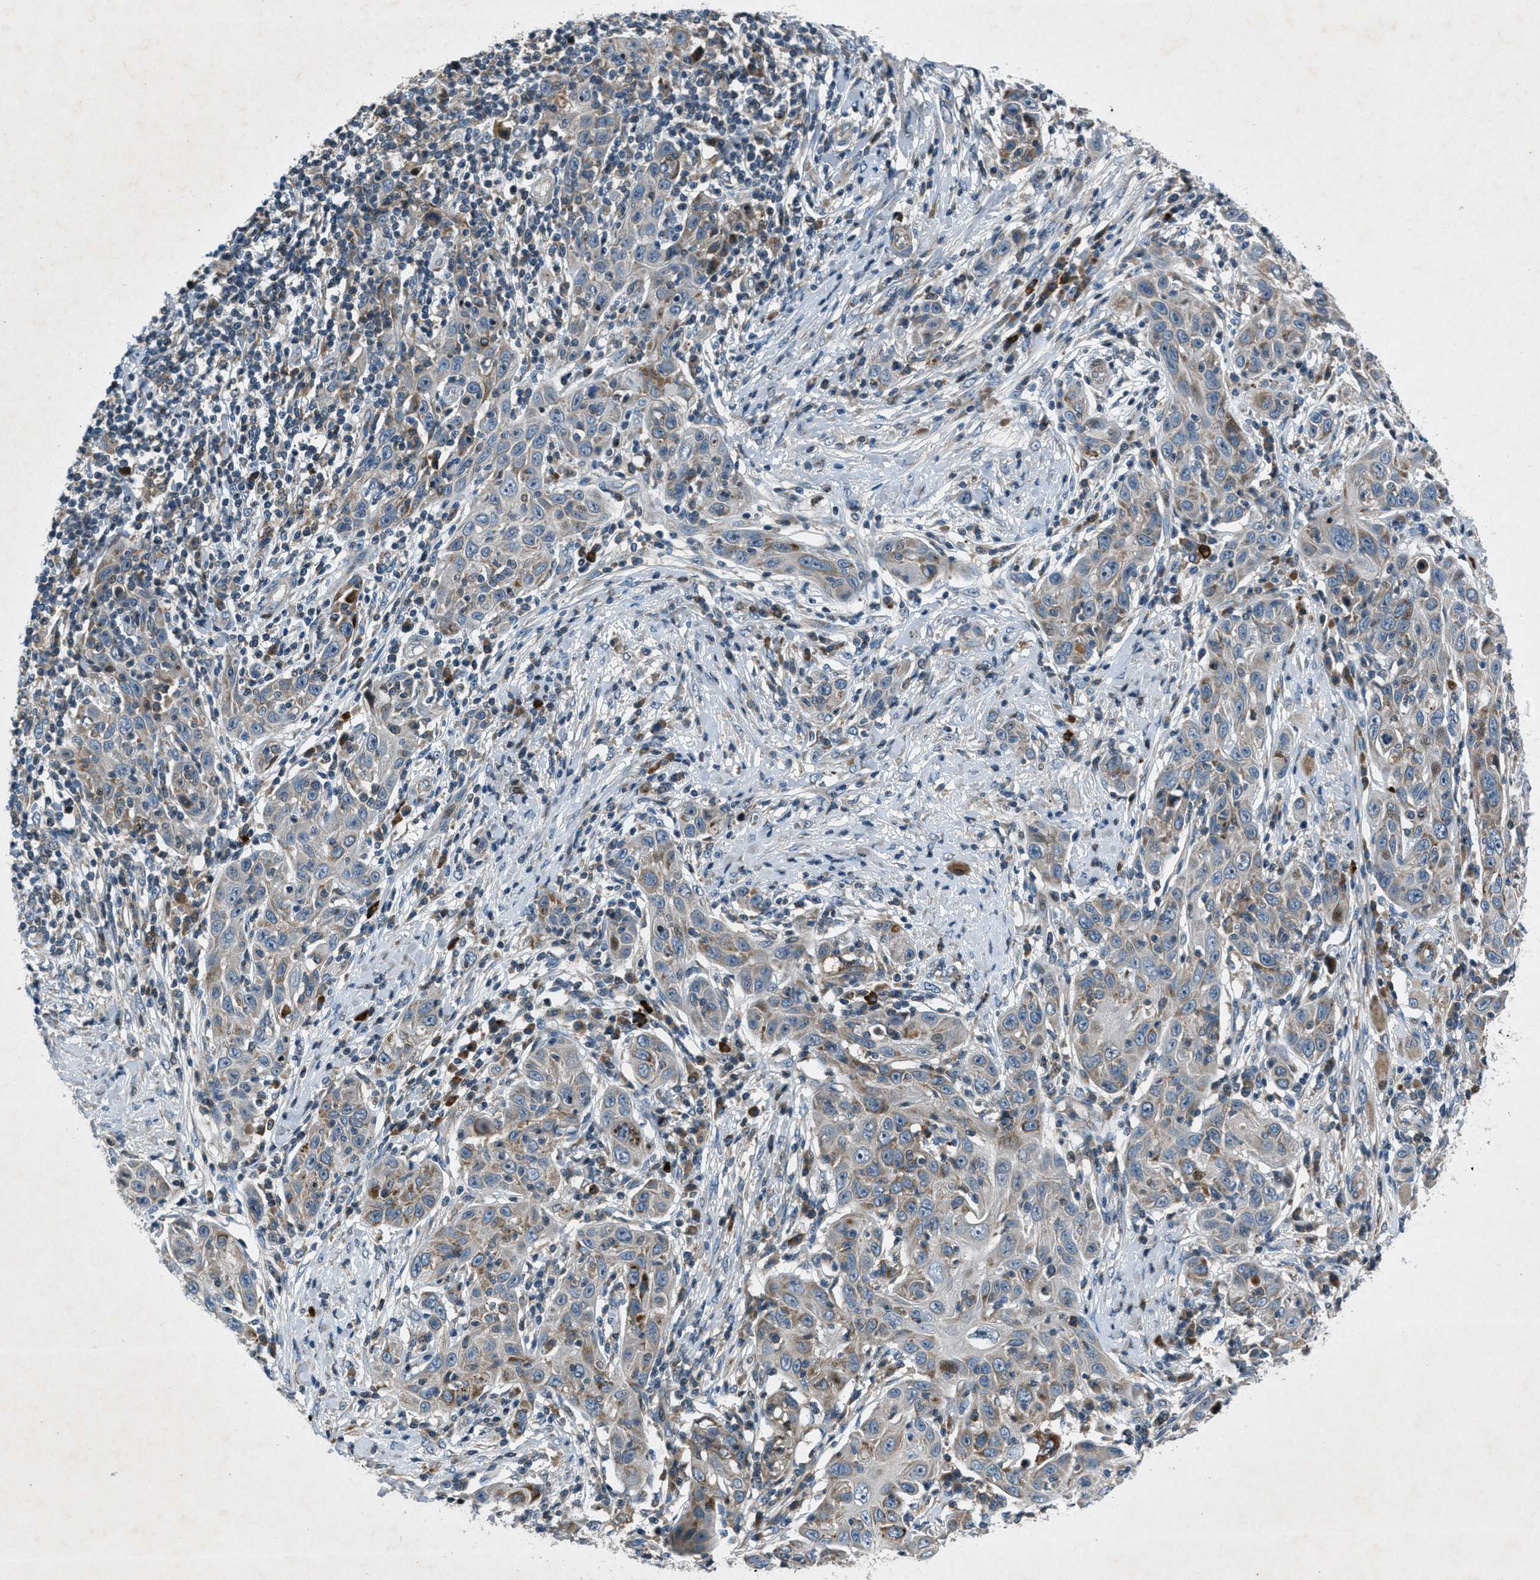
{"staining": {"intensity": "moderate", "quantity": "<25%", "location": "cytoplasmic/membranous"}, "tissue": "skin cancer", "cell_type": "Tumor cells", "image_type": "cancer", "snomed": [{"axis": "morphology", "description": "Squamous cell carcinoma, NOS"}, {"axis": "topography", "description": "Skin"}], "caption": "Skin cancer (squamous cell carcinoma) stained with IHC shows moderate cytoplasmic/membranous expression in about <25% of tumor cells.", "gene": "CLEC2D", "patient": {"sex": "female", "age": 88}}